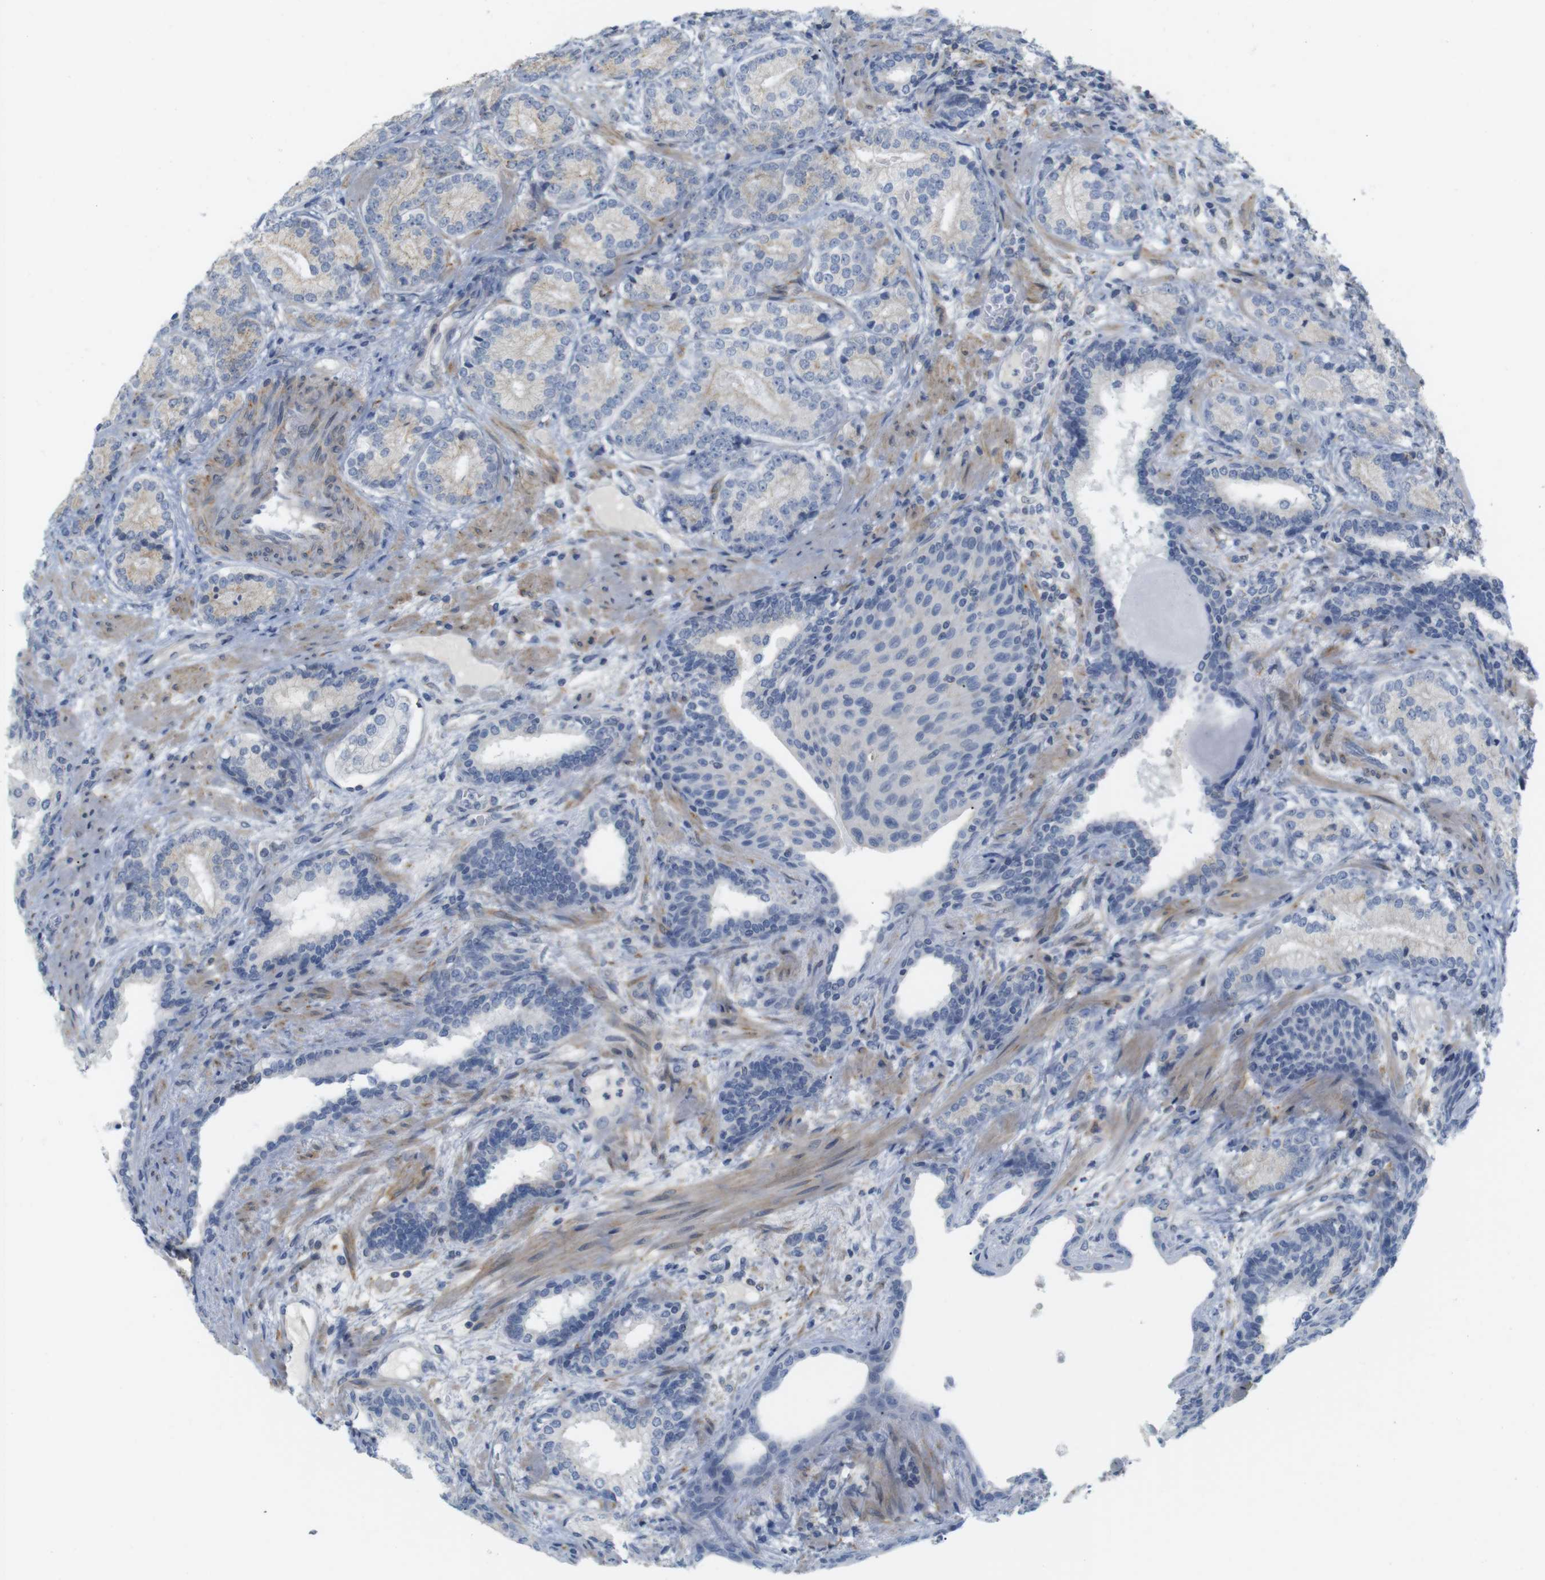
{"staining": {"intensity": "weak", "quantity": "<25%", "location": "cytoplasmic/membranous"}, "tissue": "prostate cancer", "cell_type": "Tumor cells", "image_type": "cancer", "snomed": [{"axis": "morphology", "description": "Adenocarcinoma, High grade"}, {"axis": "topography", "description": "Prostate"}], "caption": "This image is of prostate cancer (adenocarcinoma (high-grade)) stained with IHC to label a protein in brown with the nuclei are counter-stained blue. There is no expression in tumor cells. (Stains: DAB (3,3'-diaminobenzidine) IHC with hematoxylin counter stain, Microscopy: brightfield microscopy at high magnification).", "gene": "ITPR1", "patient": {"sex": "male", "age": 61}}